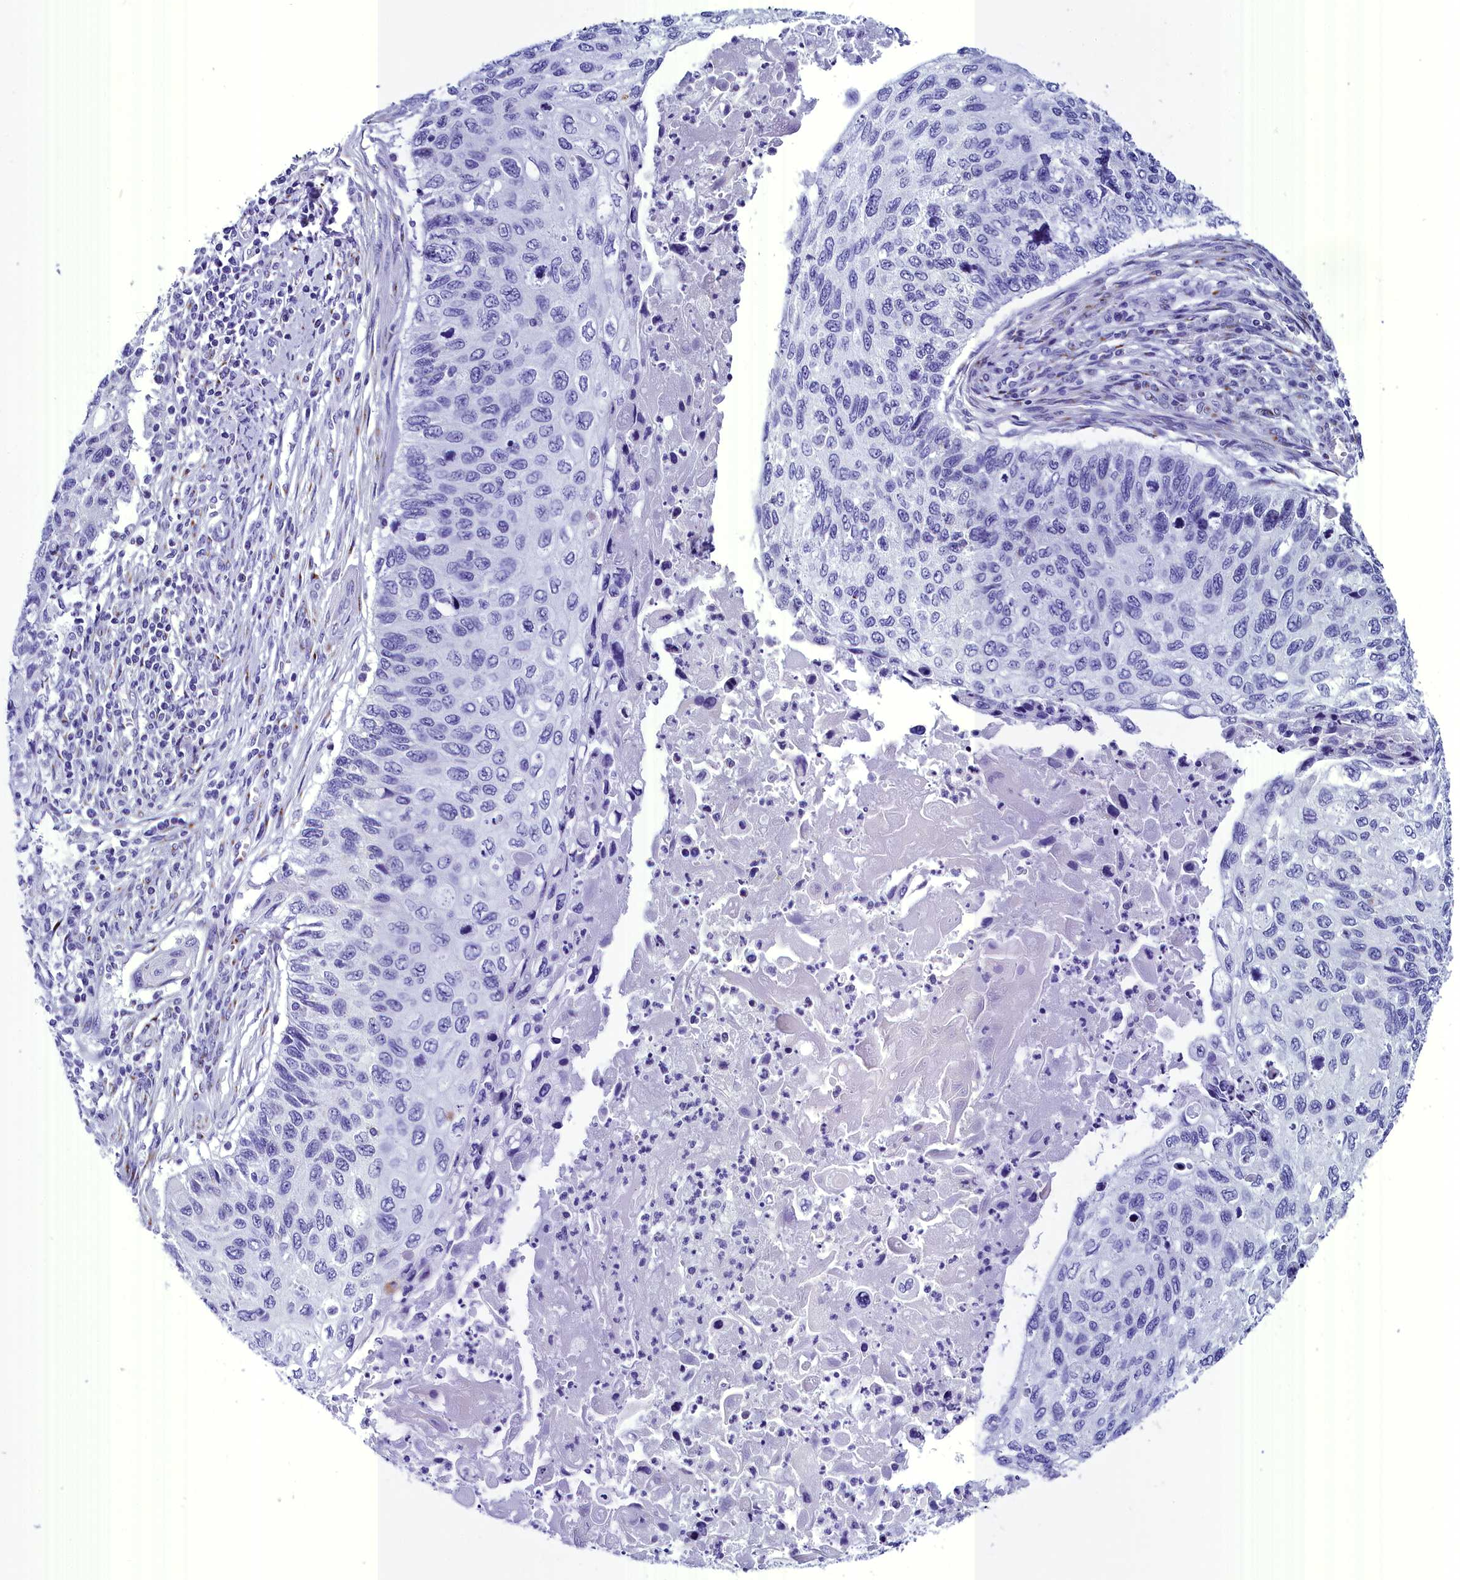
{"staining": {"intensity": "negative", "quantity": "none", "location": "none"}, "tissue": "cervical cancer", "cell_type": "Tumor cells", "image_type": "cancer", "snomed": [{"axis": "morphology", "description": "Squamous cell carcinoma, NOS"}, {"axis": "topography", "description": "Cervix"}], "caption": "DAB immunohistochemical staining of squamous cell carcinoma (cervical) demonstrates no significant positivity in tumor cells.", "gene": "AP3B2", "patient": {"sex": "female", "age": 70}}